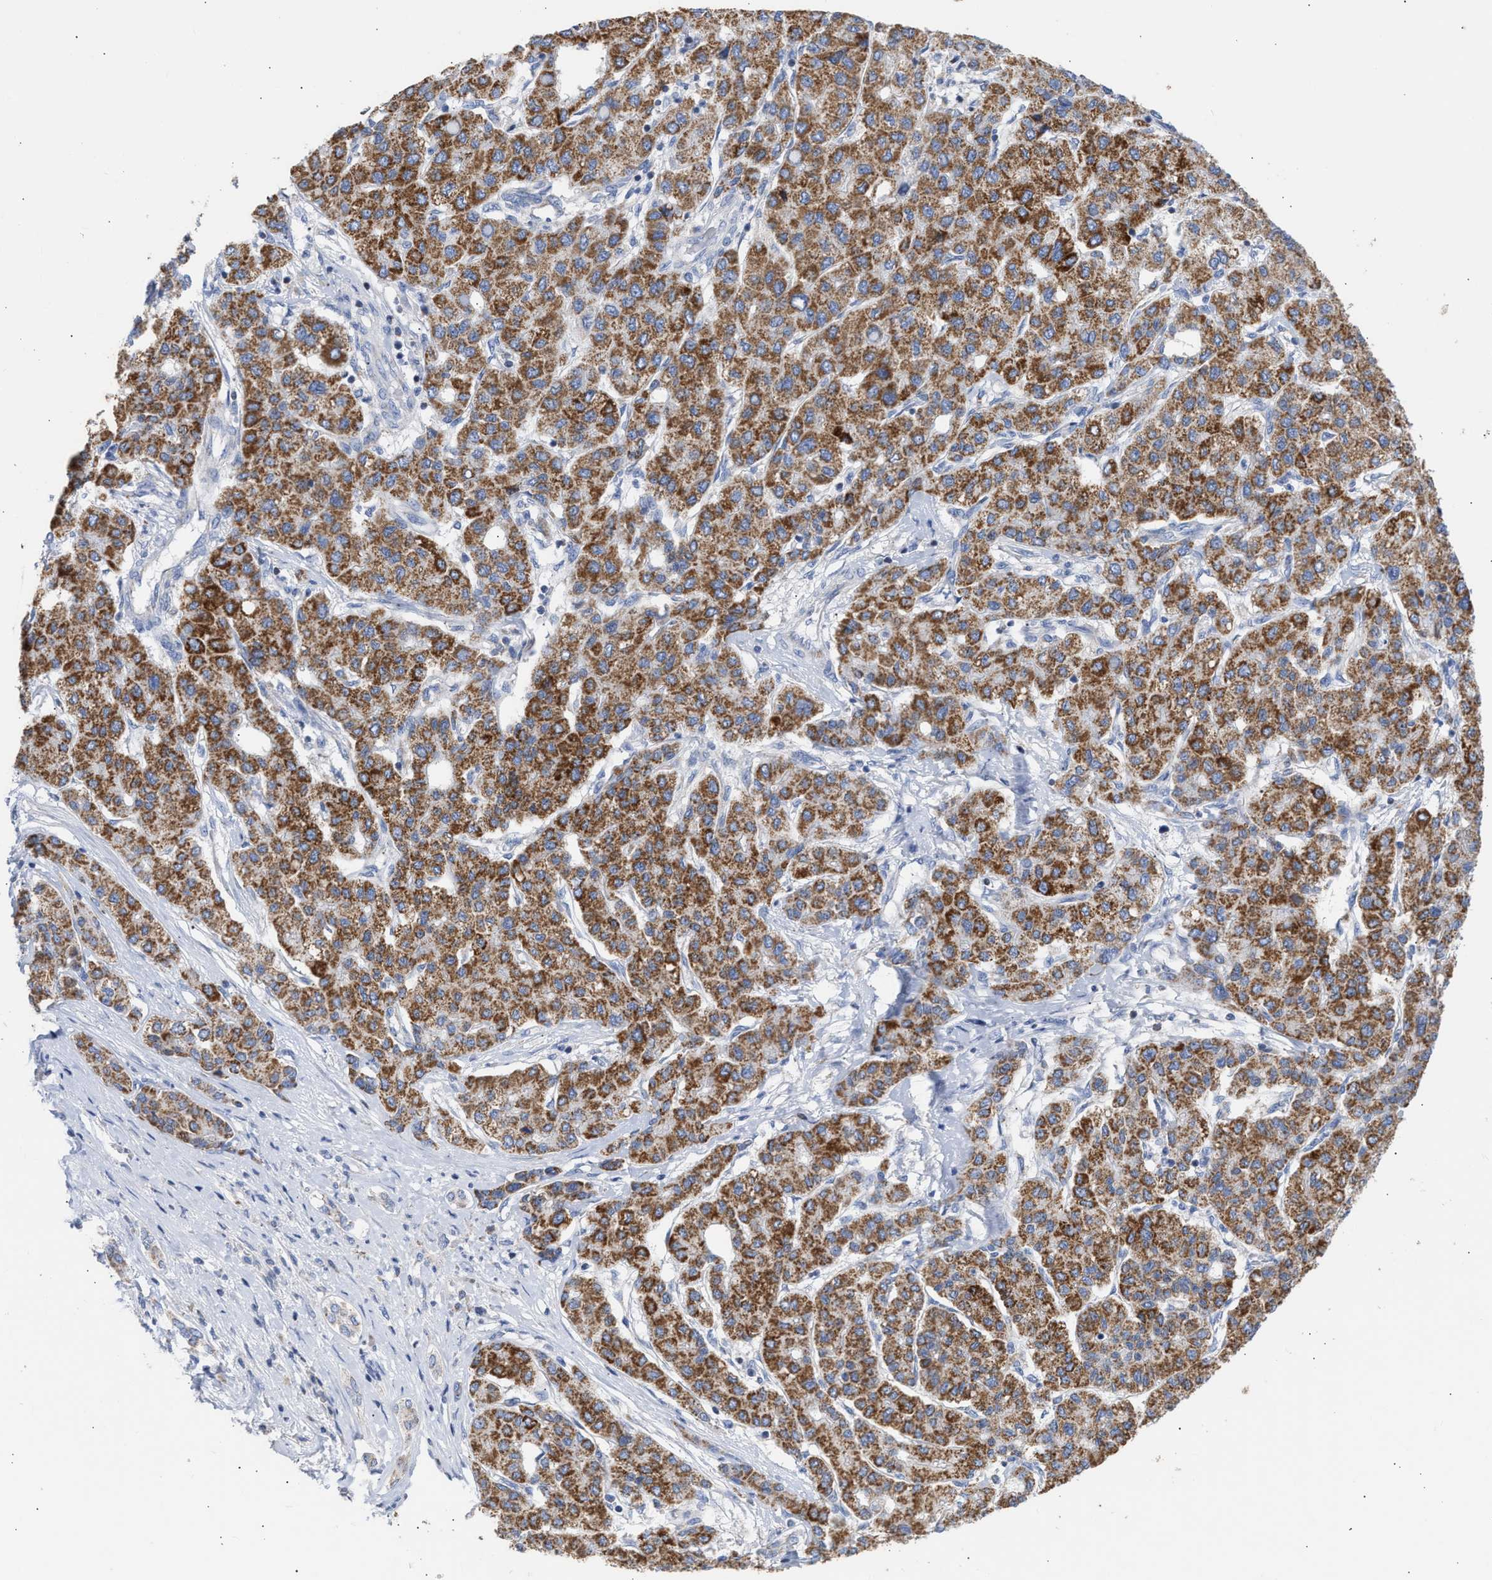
{"staining": {"intensity": "strong", "quantity": ">75%", "location": "cytoplasmic/membranous"}, "tissue": "liver cancer", "cell_type": "Tumor cells", "image_type": "cancer", "snomed": [{"axis": "morphology", "description": "Carcinoma, Hepatocellular, NOS"}, {"axis": "topography", "description": "Liver"}], "caption": "Immunohistochemical staining of human liver cancer shows strong cytoplasmic/membranous protein positivity in approximately >75% of tumor cells.", "gene": "ACOT13", "patient": {"sex": "male", "age": 65}}